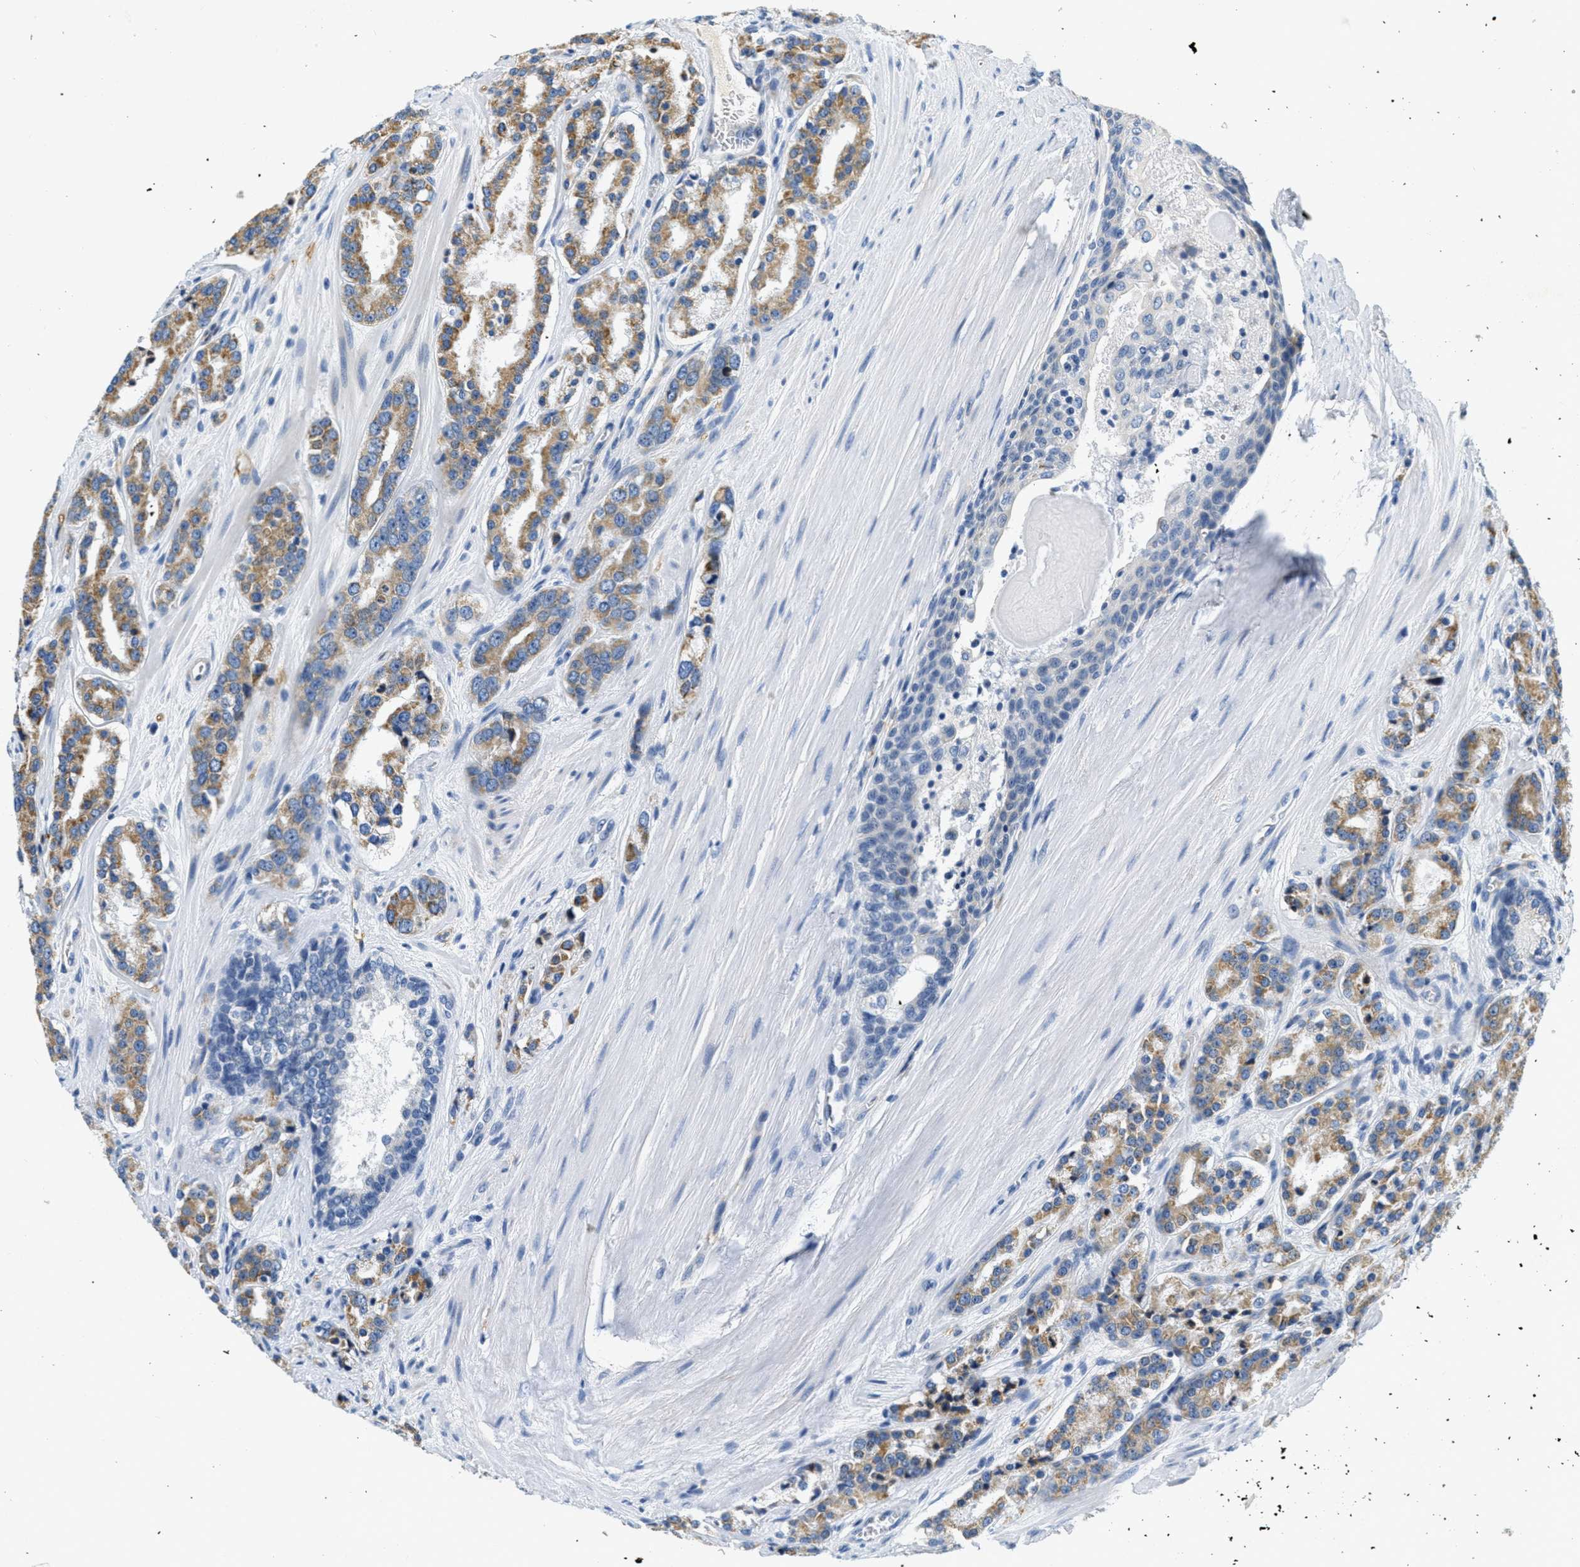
{"staining": {"intensity": "moderate", "quantity": ">75%", "location": "cytoplasmic/membranous"}, "tissue": "prostate cancer", "cell_type": "Tumor cells", "image_type": "cancer", "snomed": [{"axis": "morphology", "description": "Adenocarcinoma, High grade"}, {"axis": "topography", "description": "Prostate"}], "caption": "High-grade adenocarcinoma (prostate) stained for a protein (brown) reveals moderate cytoplasmic/membranous positive staining in about >75% of tumor cells.", "gene": "CA4", "patient": {"sex": "male", "age": 60}}